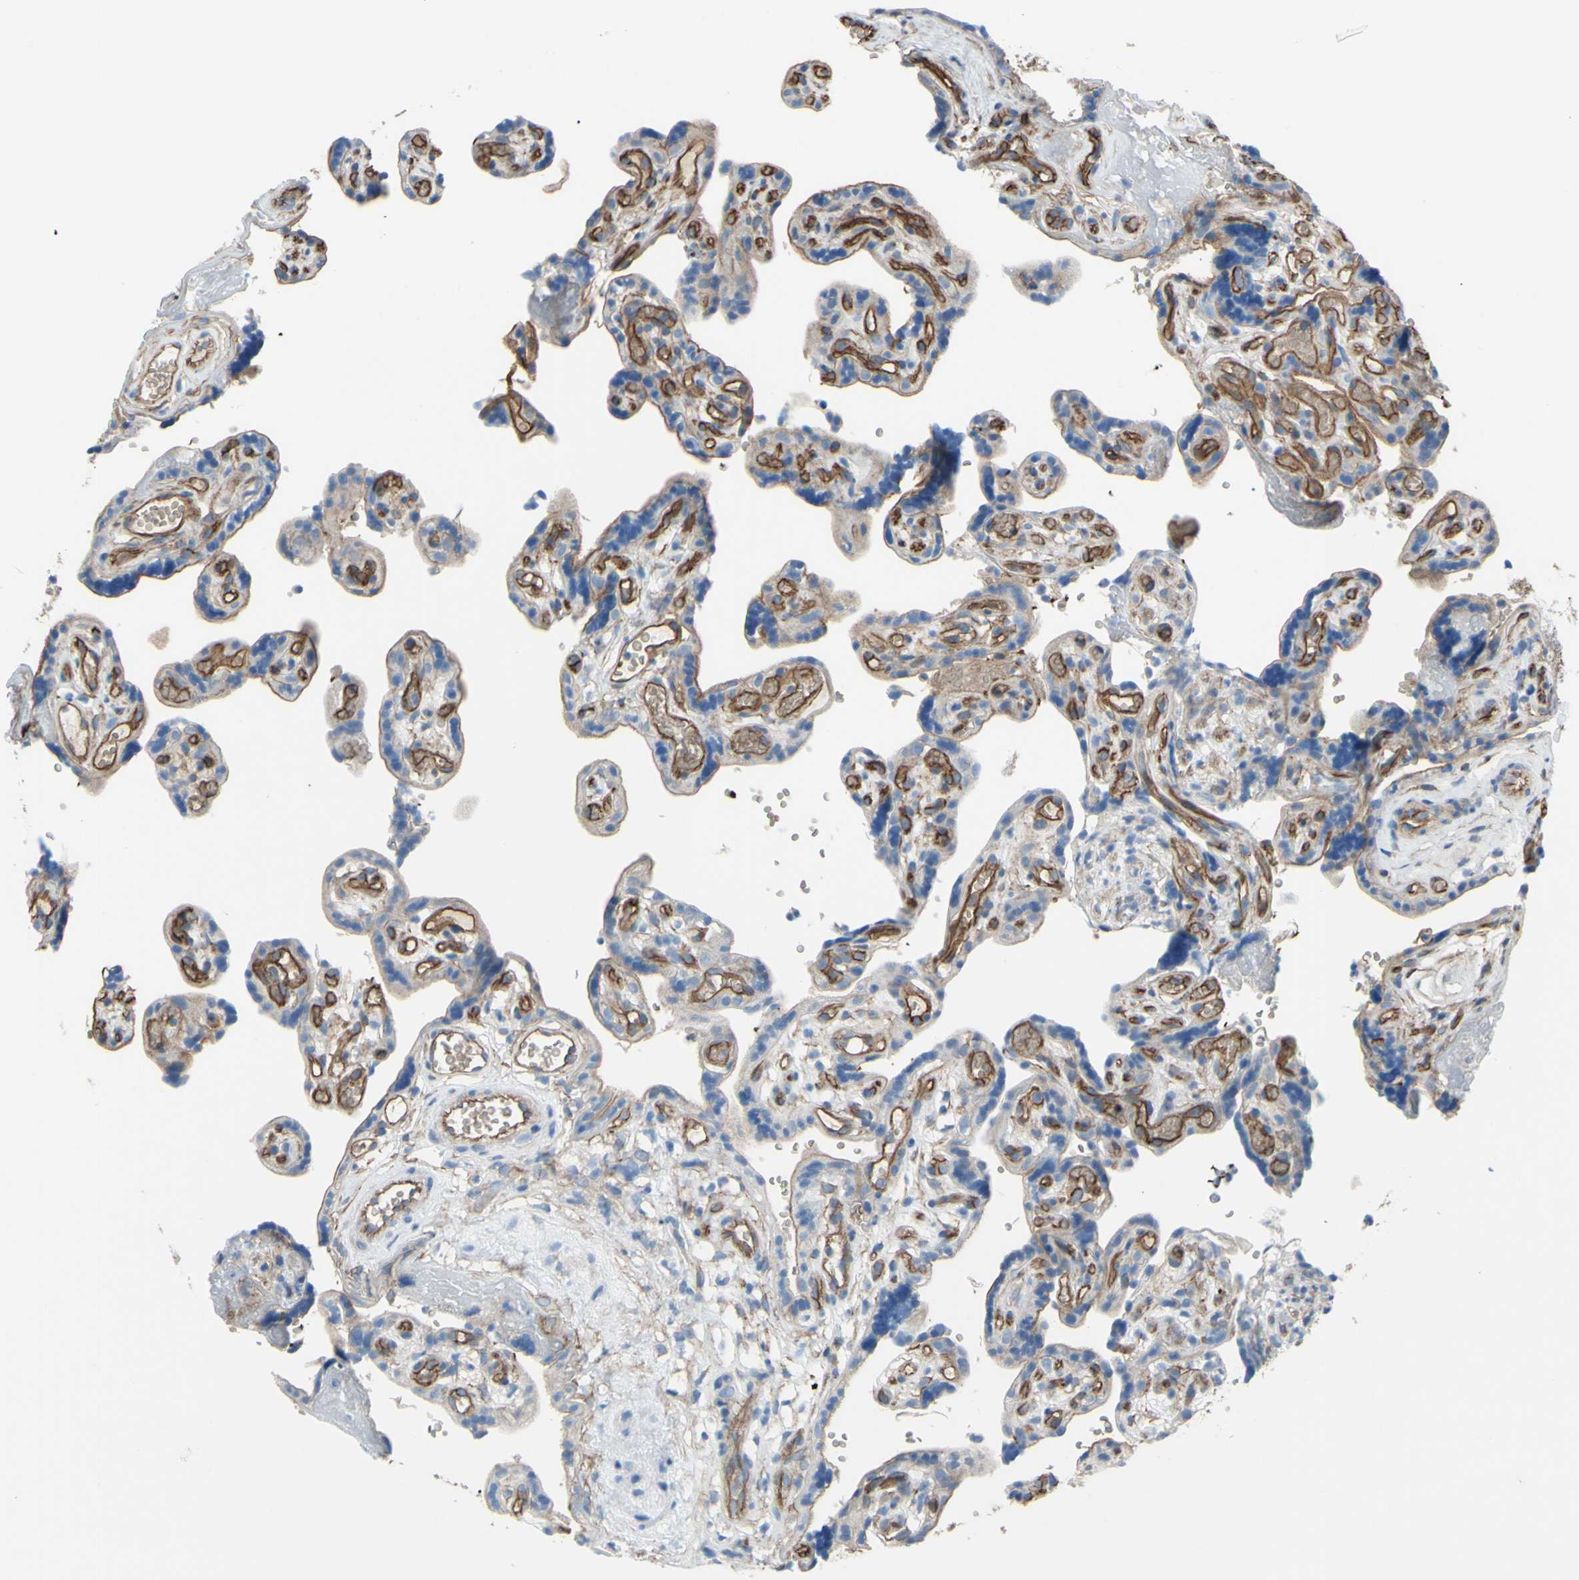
{"staining": {"intensity": "moderate", "quantity": ">75%", "location": "cytoplasmic/membranous"}, "tissue": "placenta", "cell_type": "Decidual cells", "image_type": "normal", "snomed": [{"axis": "morphology", "description": "Normal tissue, NOS"}, {"axis": "topography", "description": "Placenta"}], "caption": "Immunohistochemical staining of normal human placenta reveals >75% levels of moderate cytoplasmic/membranous protein expression in about >75% of decidual cells. (Brightfield microscopy of DAB IHC at high magnification).", "gene": "TPBG", "patient": {"sex": "female", "age": 30}}